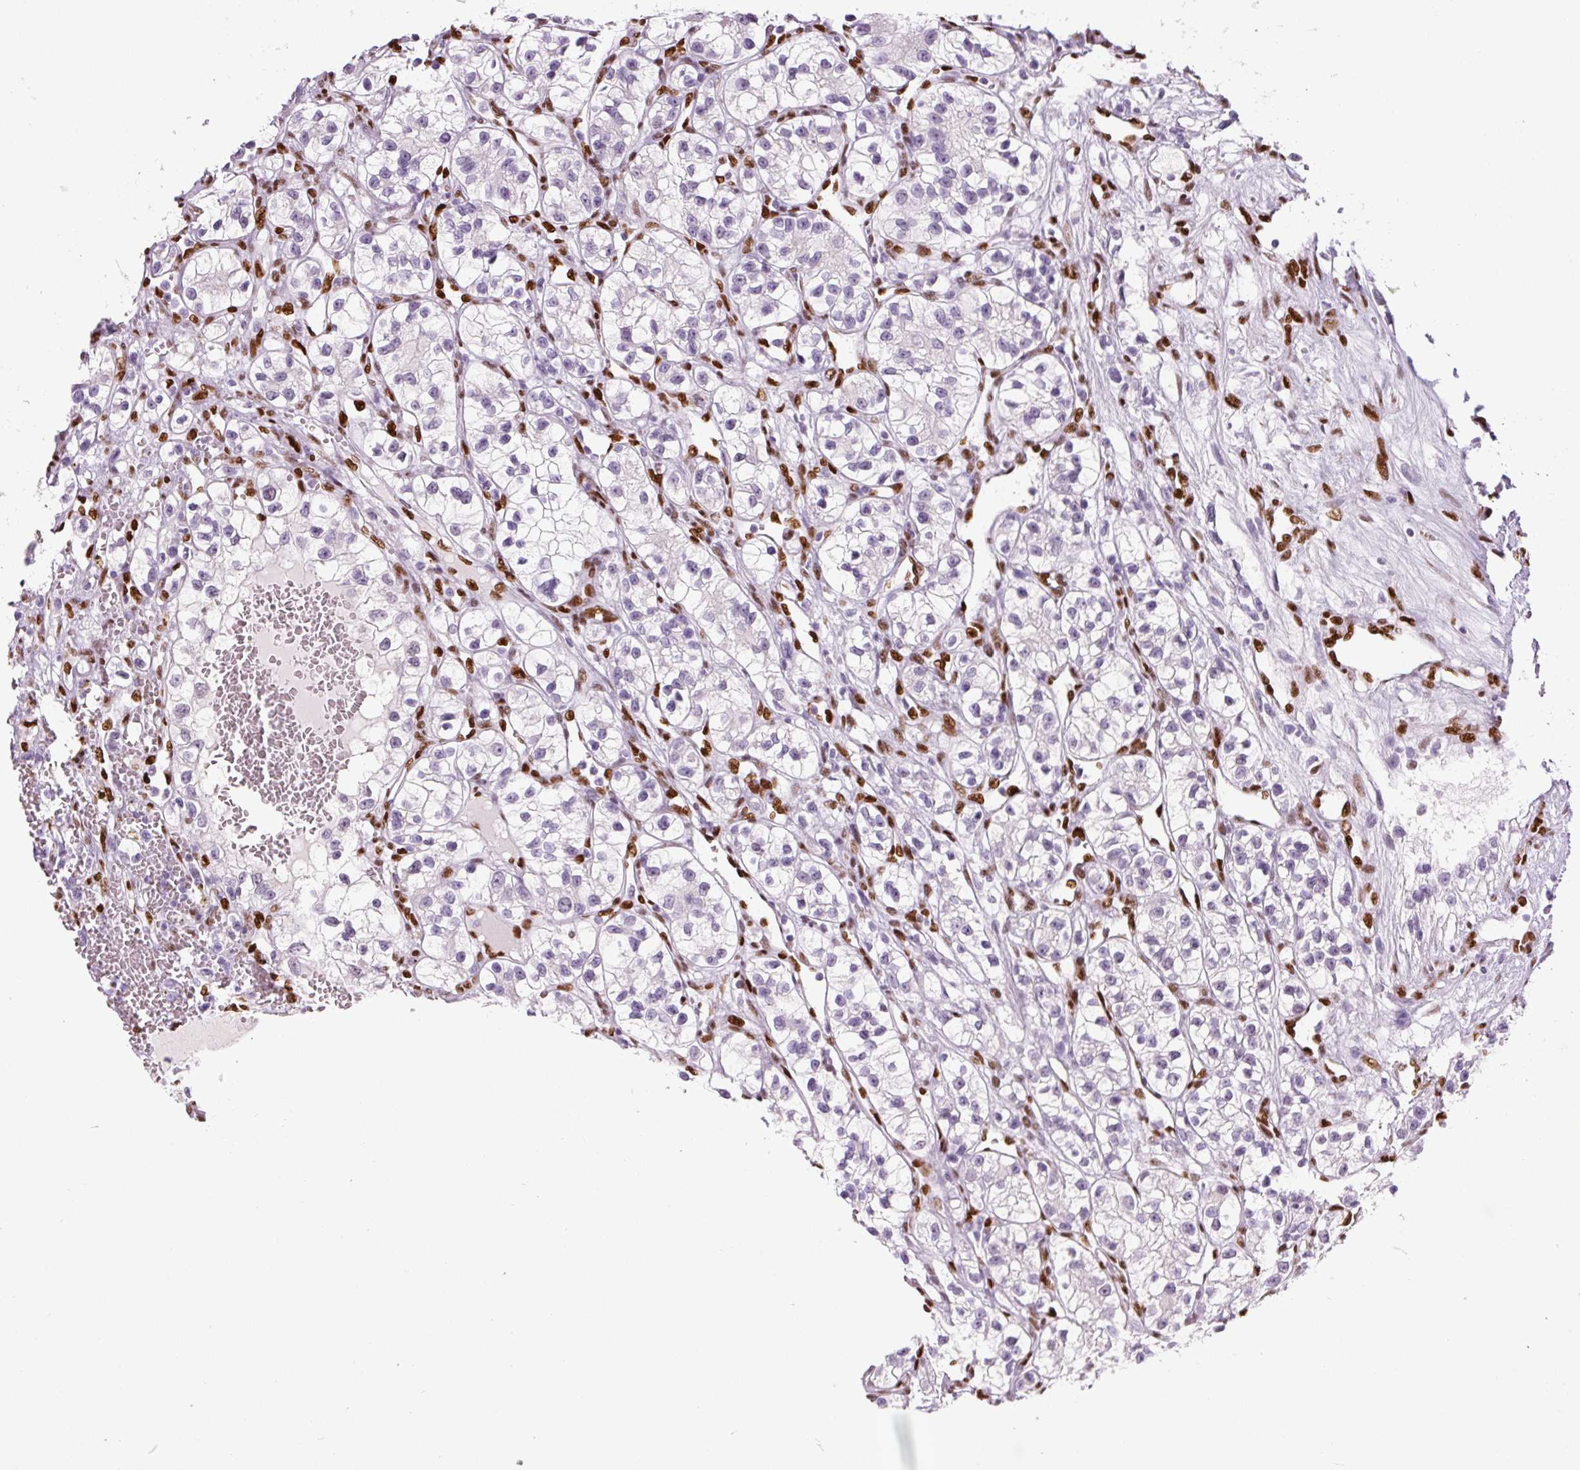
{"staining": {"intensity": "negative", "quantity": "none", "location": "none"}, "tissue": "renal cancer", "cell_type": "Tumor cells", "image_type": "cancer", "snomed": [{"axis": "morphology", "description": "Adenocarcinoma, NOS"}, {"axis": "topography", "description": "Kidney"}], "caption": "Immunohistochemistry (IHC) of renal cancer shows no staining in tumor cells.", "gene": "ZEB1", "patient": {"sex": "female", "age": 57}}